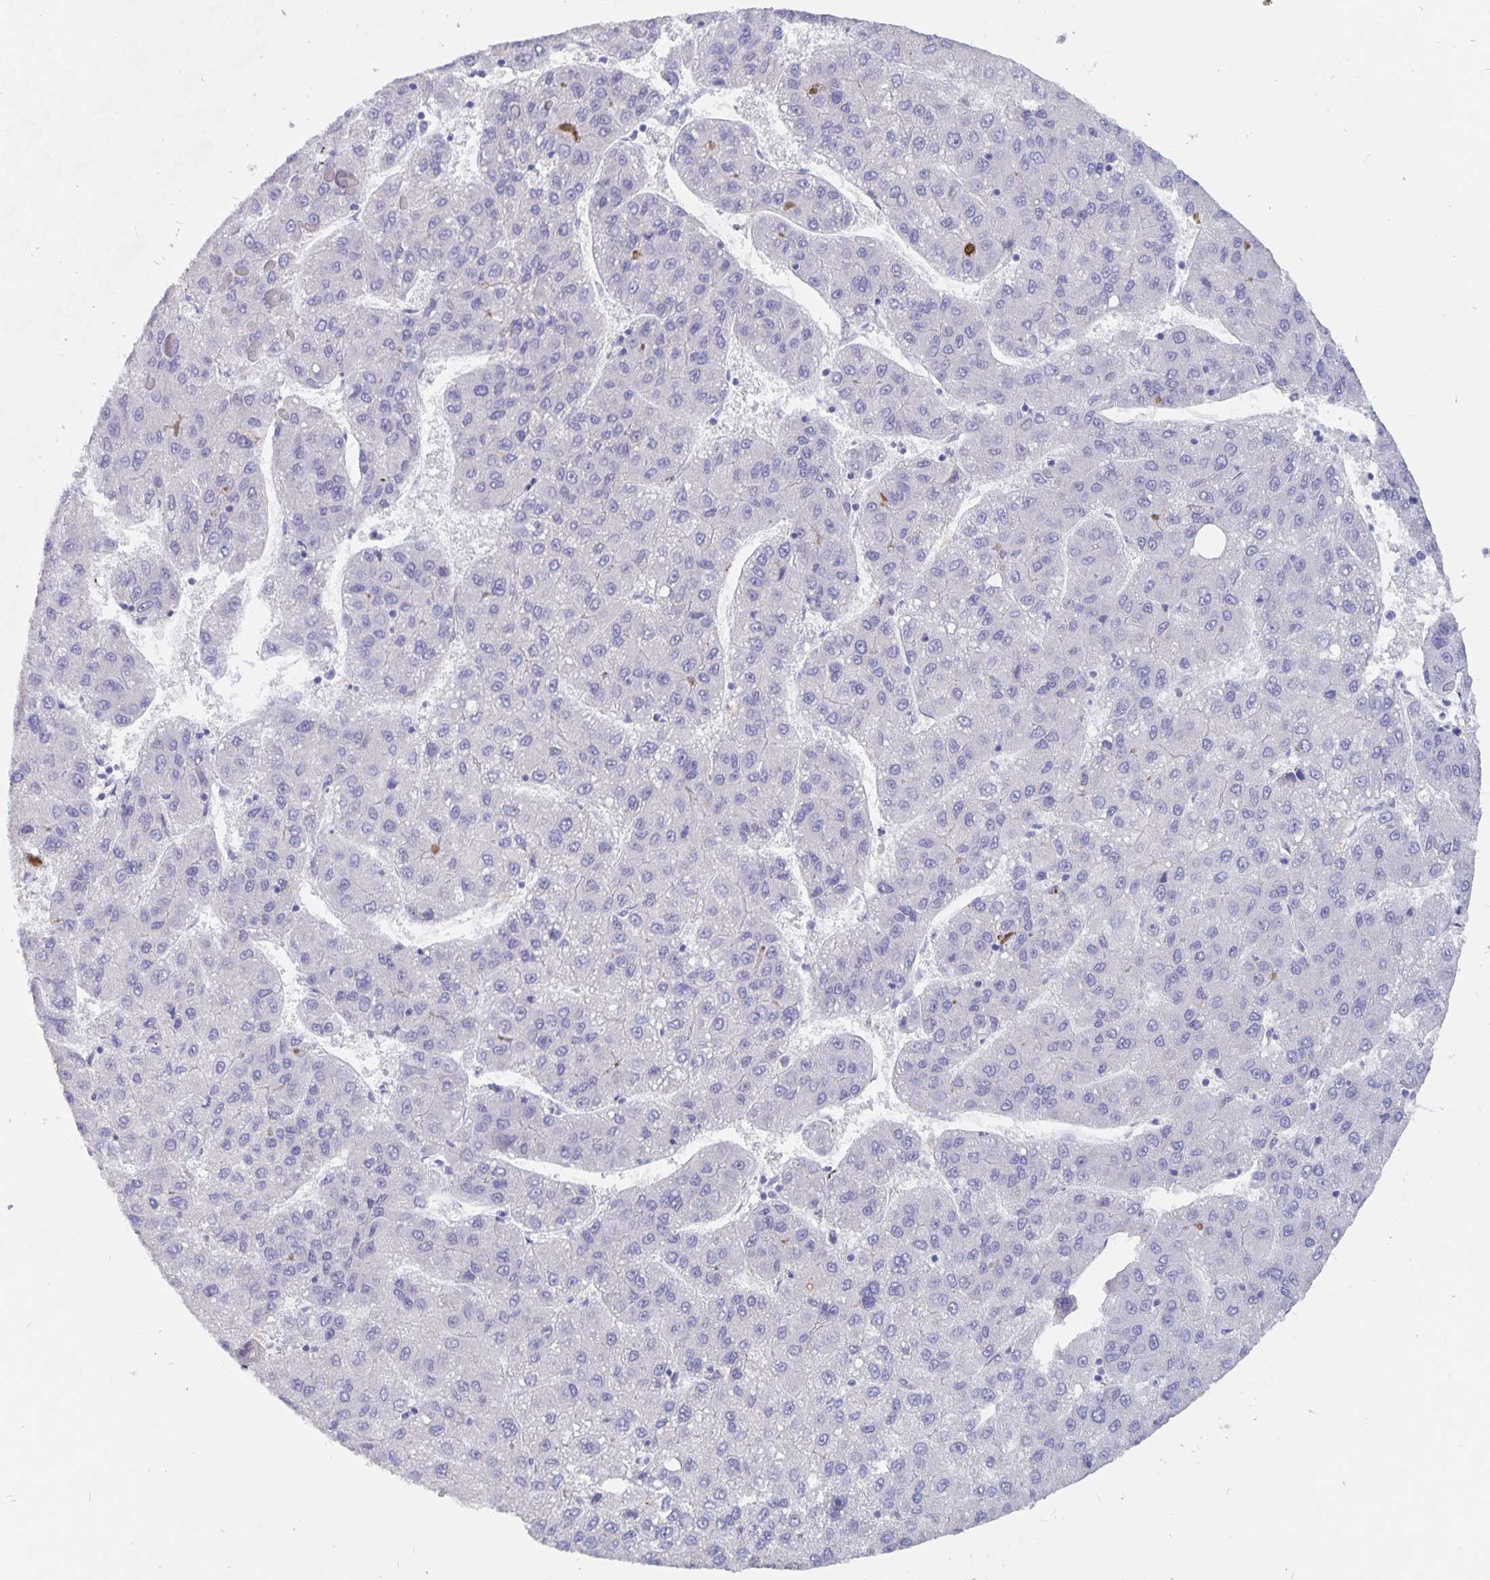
{"staining": {"intensity": "negative", "quantity": "none", "location": "none"}, "tissue": "liver cancer", "cell_type": "Tumor cells", "image_type": "cancer", "snomed": [{"axis": "morphology", "description": "Carcinoma, Hepatocellular, NOS"}, {"axis": "topography", "description": "Liver"}], "caption": "An image of human hepatocellular carcinoma (liver) is negative for staining in tumor cells.", "gene": "SMOC1", "patient": {"sex": "female", "age": 82}}